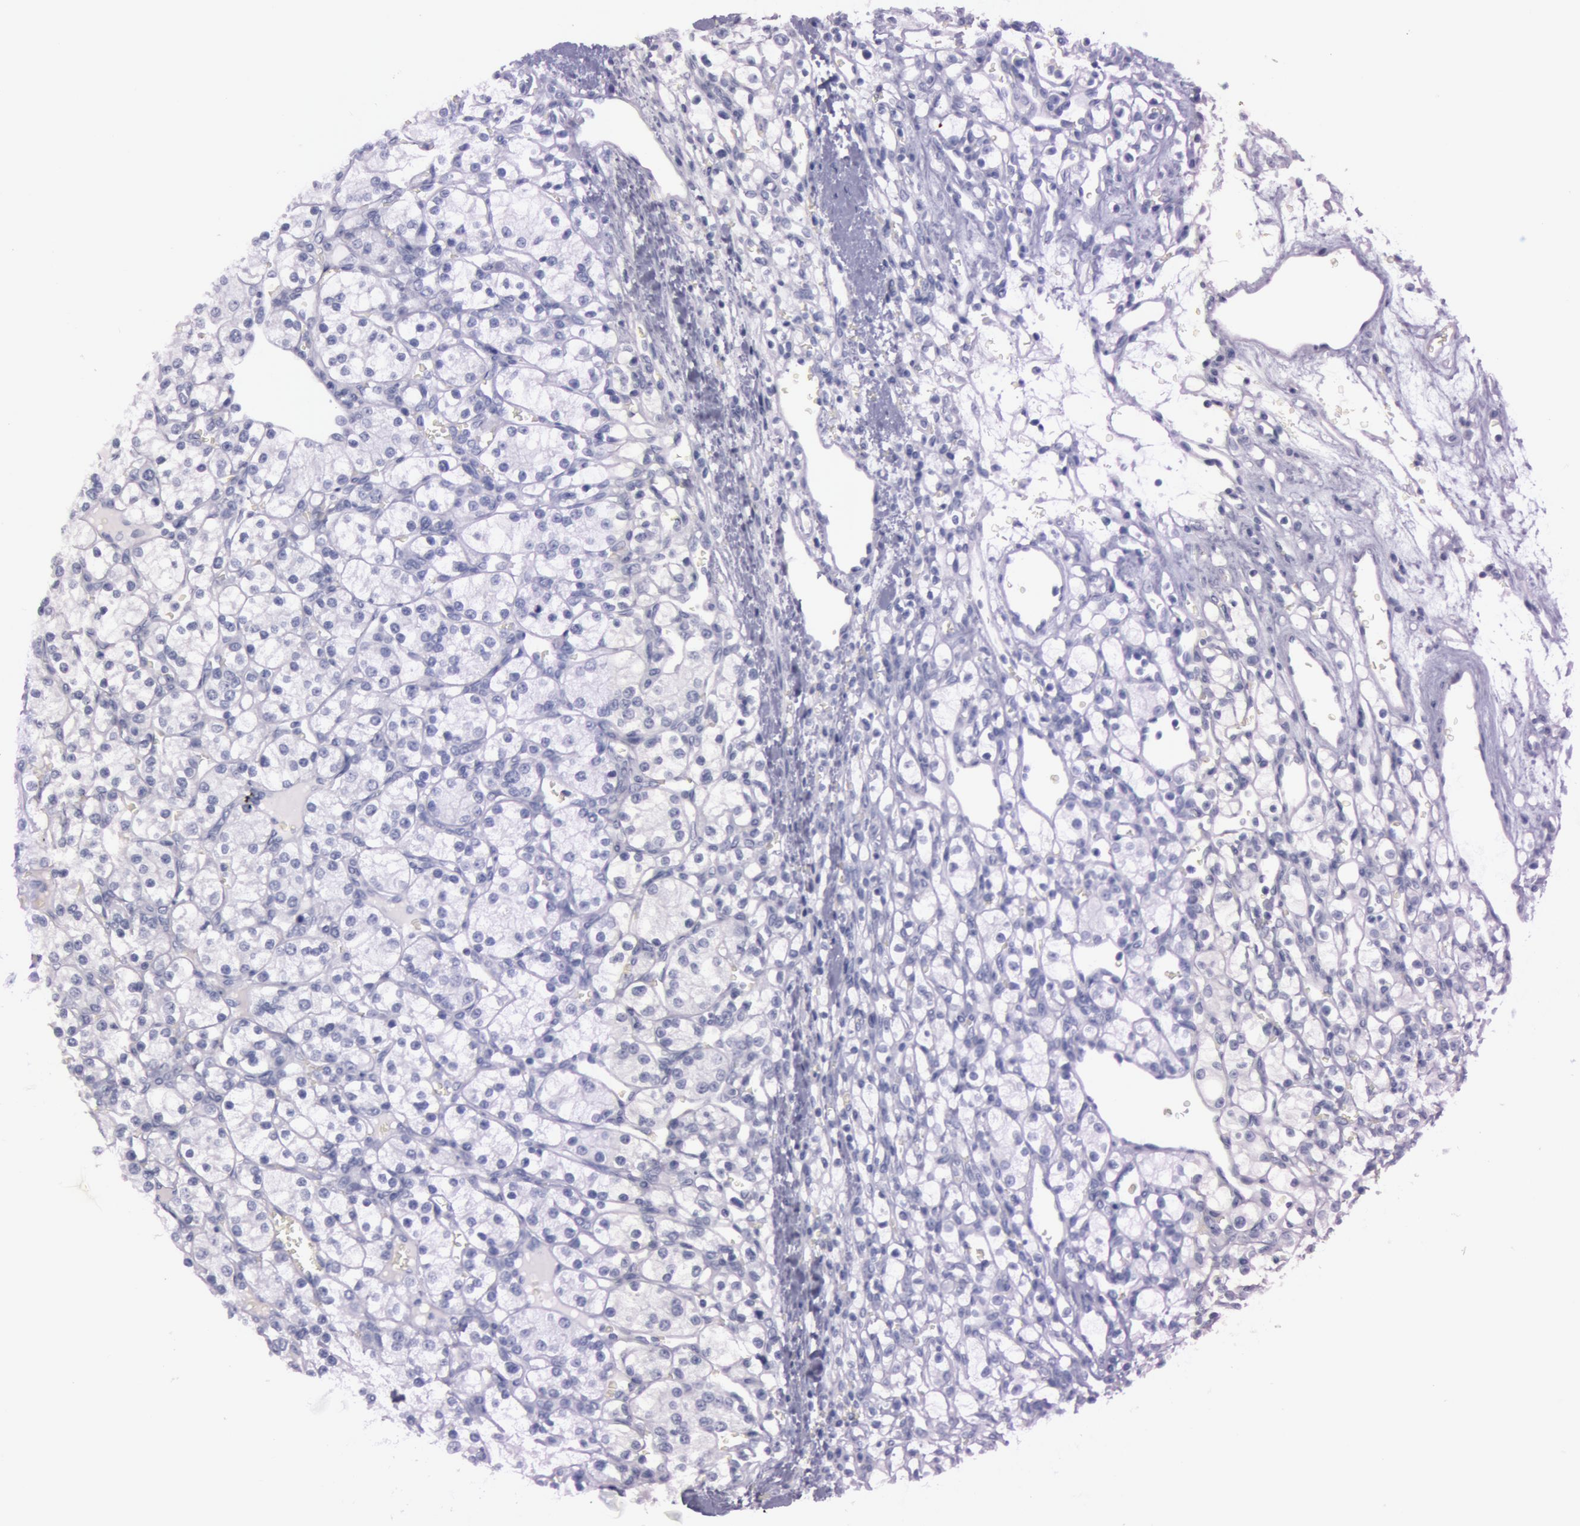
{"staining": {"intensity": "negative", "quantity": "none", "location": "none"}, "tissue": "renal cancer", "cell_type": "Tumor cells", "image_type": "cancer", "snomed": [{"axis": "morphology", "description": "Adenocarcinoma, NOS"}, {"axis": "topography", "description": "Kidney"}], "caption": "Immunohistochemistry (IHC) photomicrograph of adenocarcinoma (renal) stained for a protein (brown), which reveals no expression in tumor cells. (DAB (3,3'-diaminobenzidine) IHC, high magnification).", "gene": "S100A7", "patient": {"sex": "female", "age": 62}}